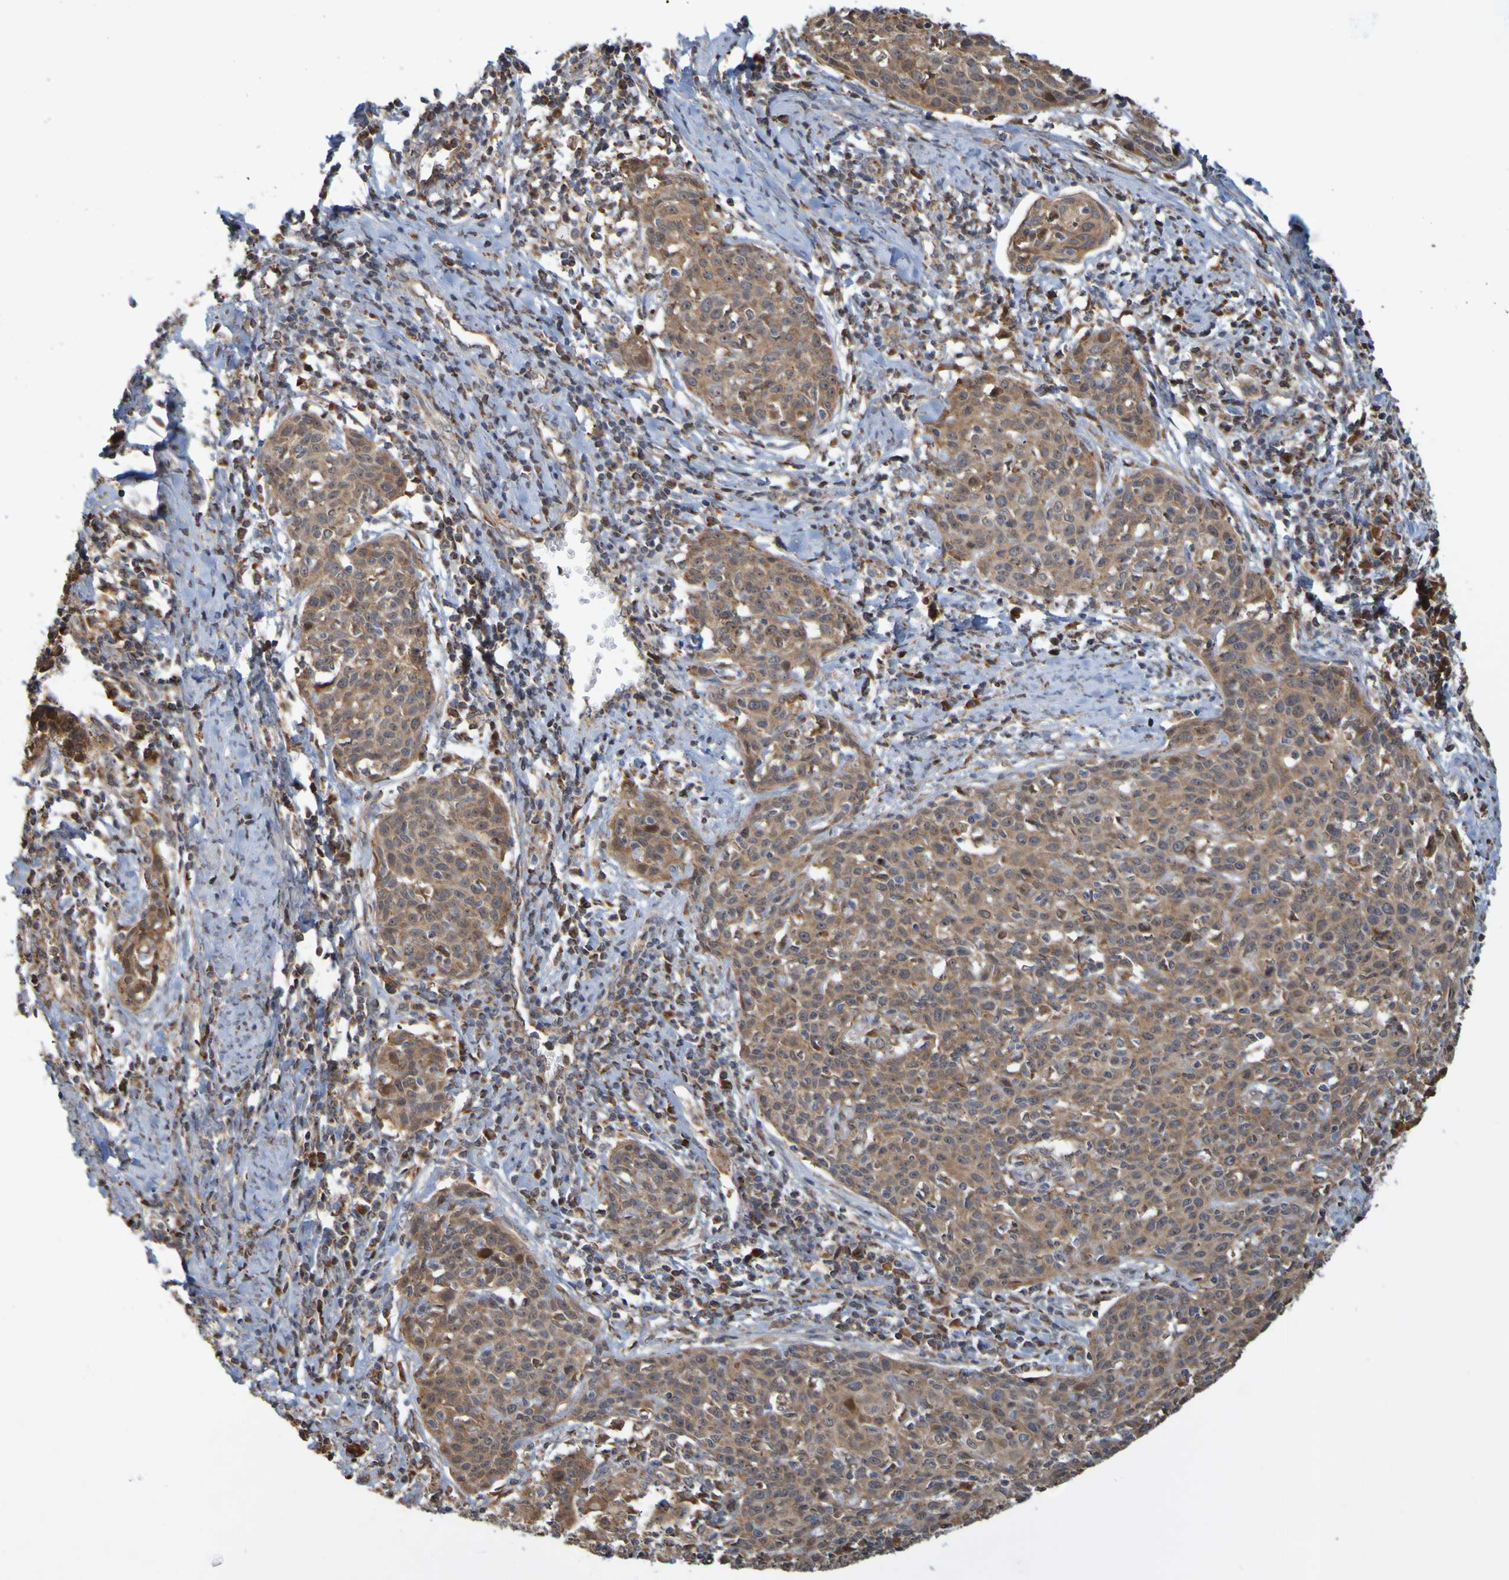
{"staining": {"intensity": "moderate", "quantity": ">75%", "location": "cytoplasmic/membranous"}, "tissue": "cervical cancer", "cell_type": "Tumor cells", "image_type": "cancer", "snomed": [{"axis": "morphology", "description": "Squamous cell carcinoma, NOS"}, {"axis": "topography", "description": "Cervix"}], "caption": "An image showing moderate cytoplasmic/membranous staining in about >75% of tumor cells in cervical cancer, as visualized by brown immunohistochemical staining.", "gene": "TMBIM1", "patient": {"sex": "female", "age": 38}}